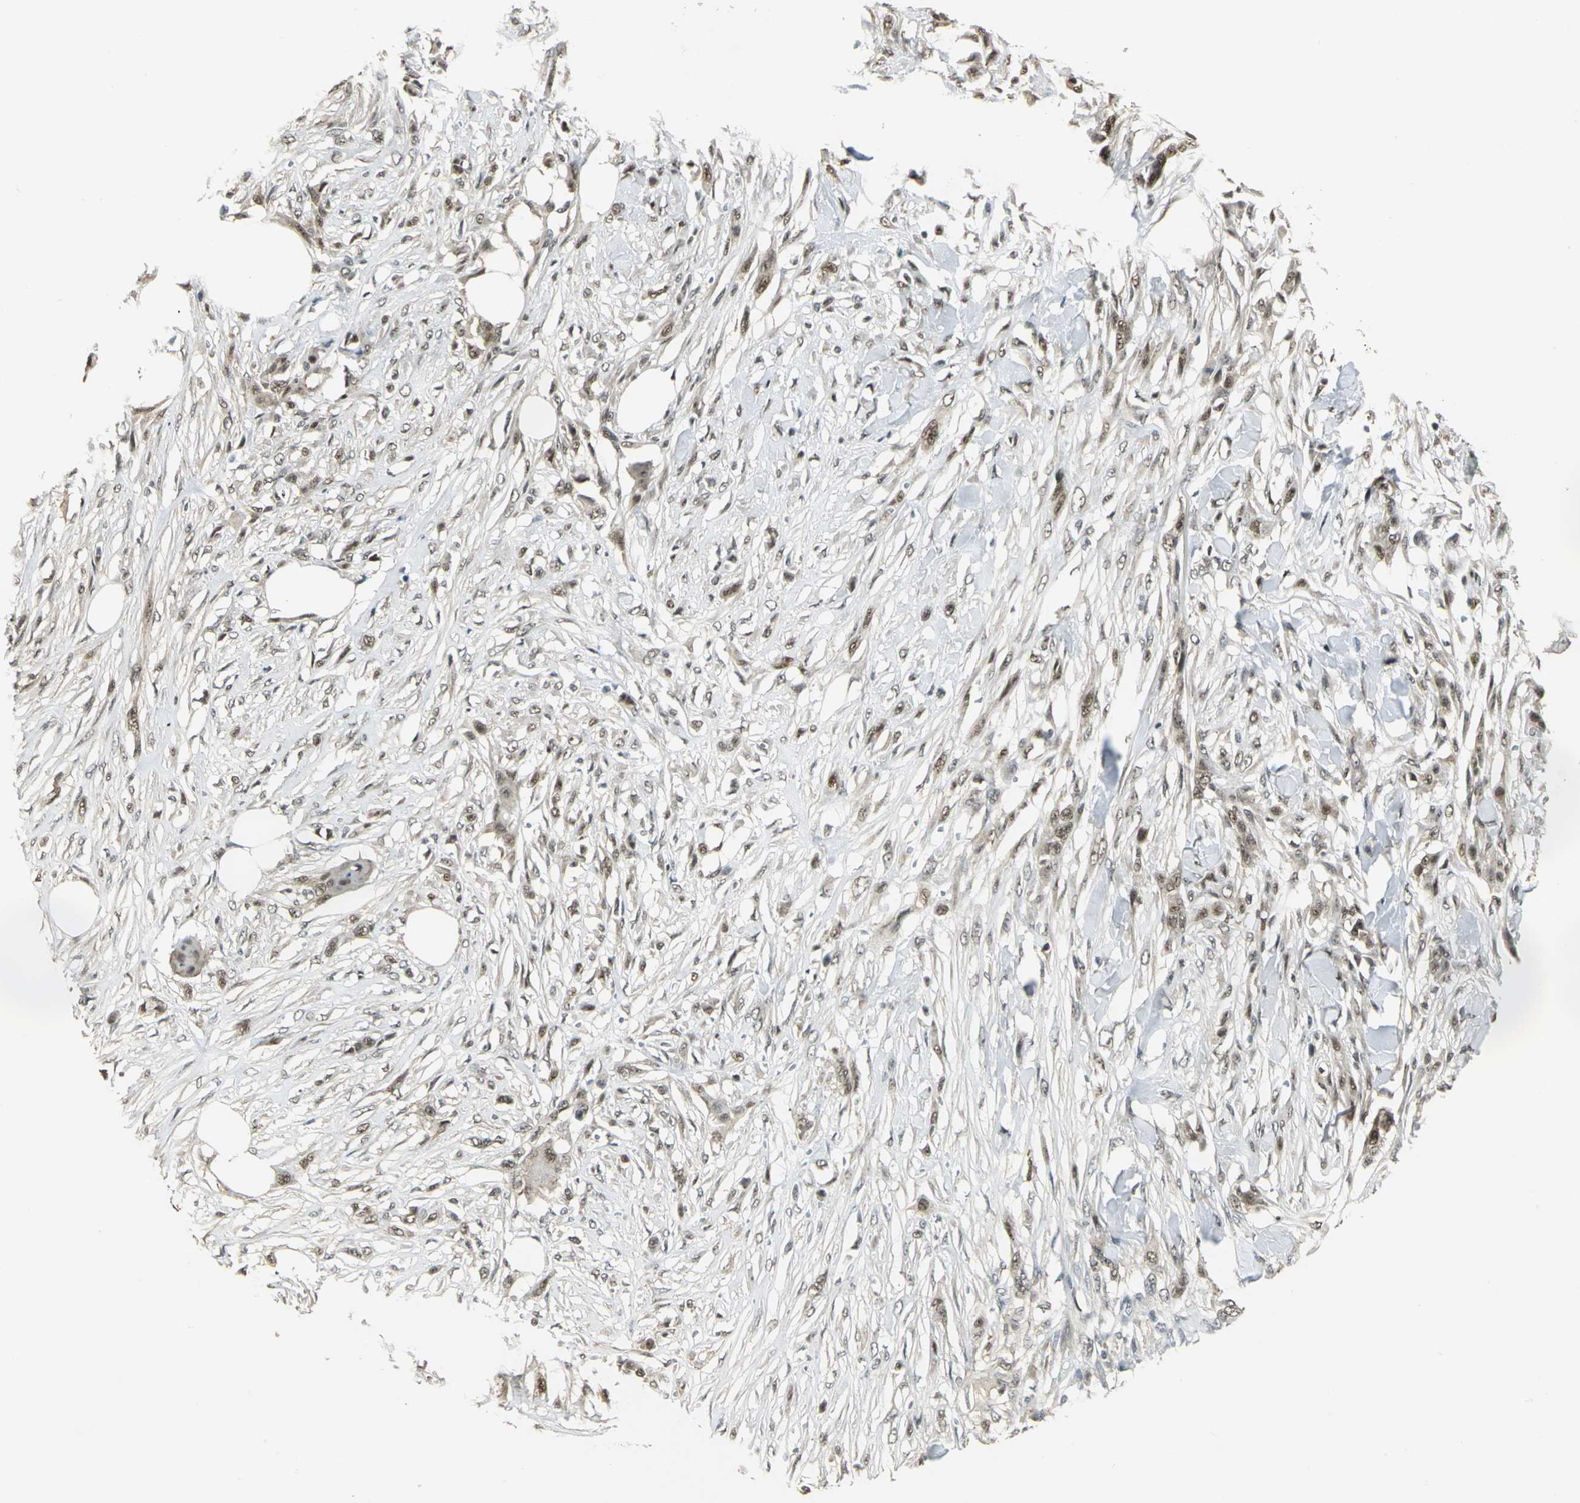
{"staining": {"intensity": "negative", "quantity": "none", "location": "none"}, "tissue": "skin cancer", "cell_type": "Tumor cells", "image_type": "cancer", "snomed": [{"axis": "morphology", "description": "Normal tissue, NOS"}, {"axis": "morphology", "description": "Squamous cell carcinoma, NOS"}, {"axis": "topography", "description": "Skin"}], "caption": "A histopathology image of skin squamous cell carcinoma stained for a protein reveals no brown staining in tumor cells.", "gene": "DDX5", "patient": {"sex": "female", "age": 59}}